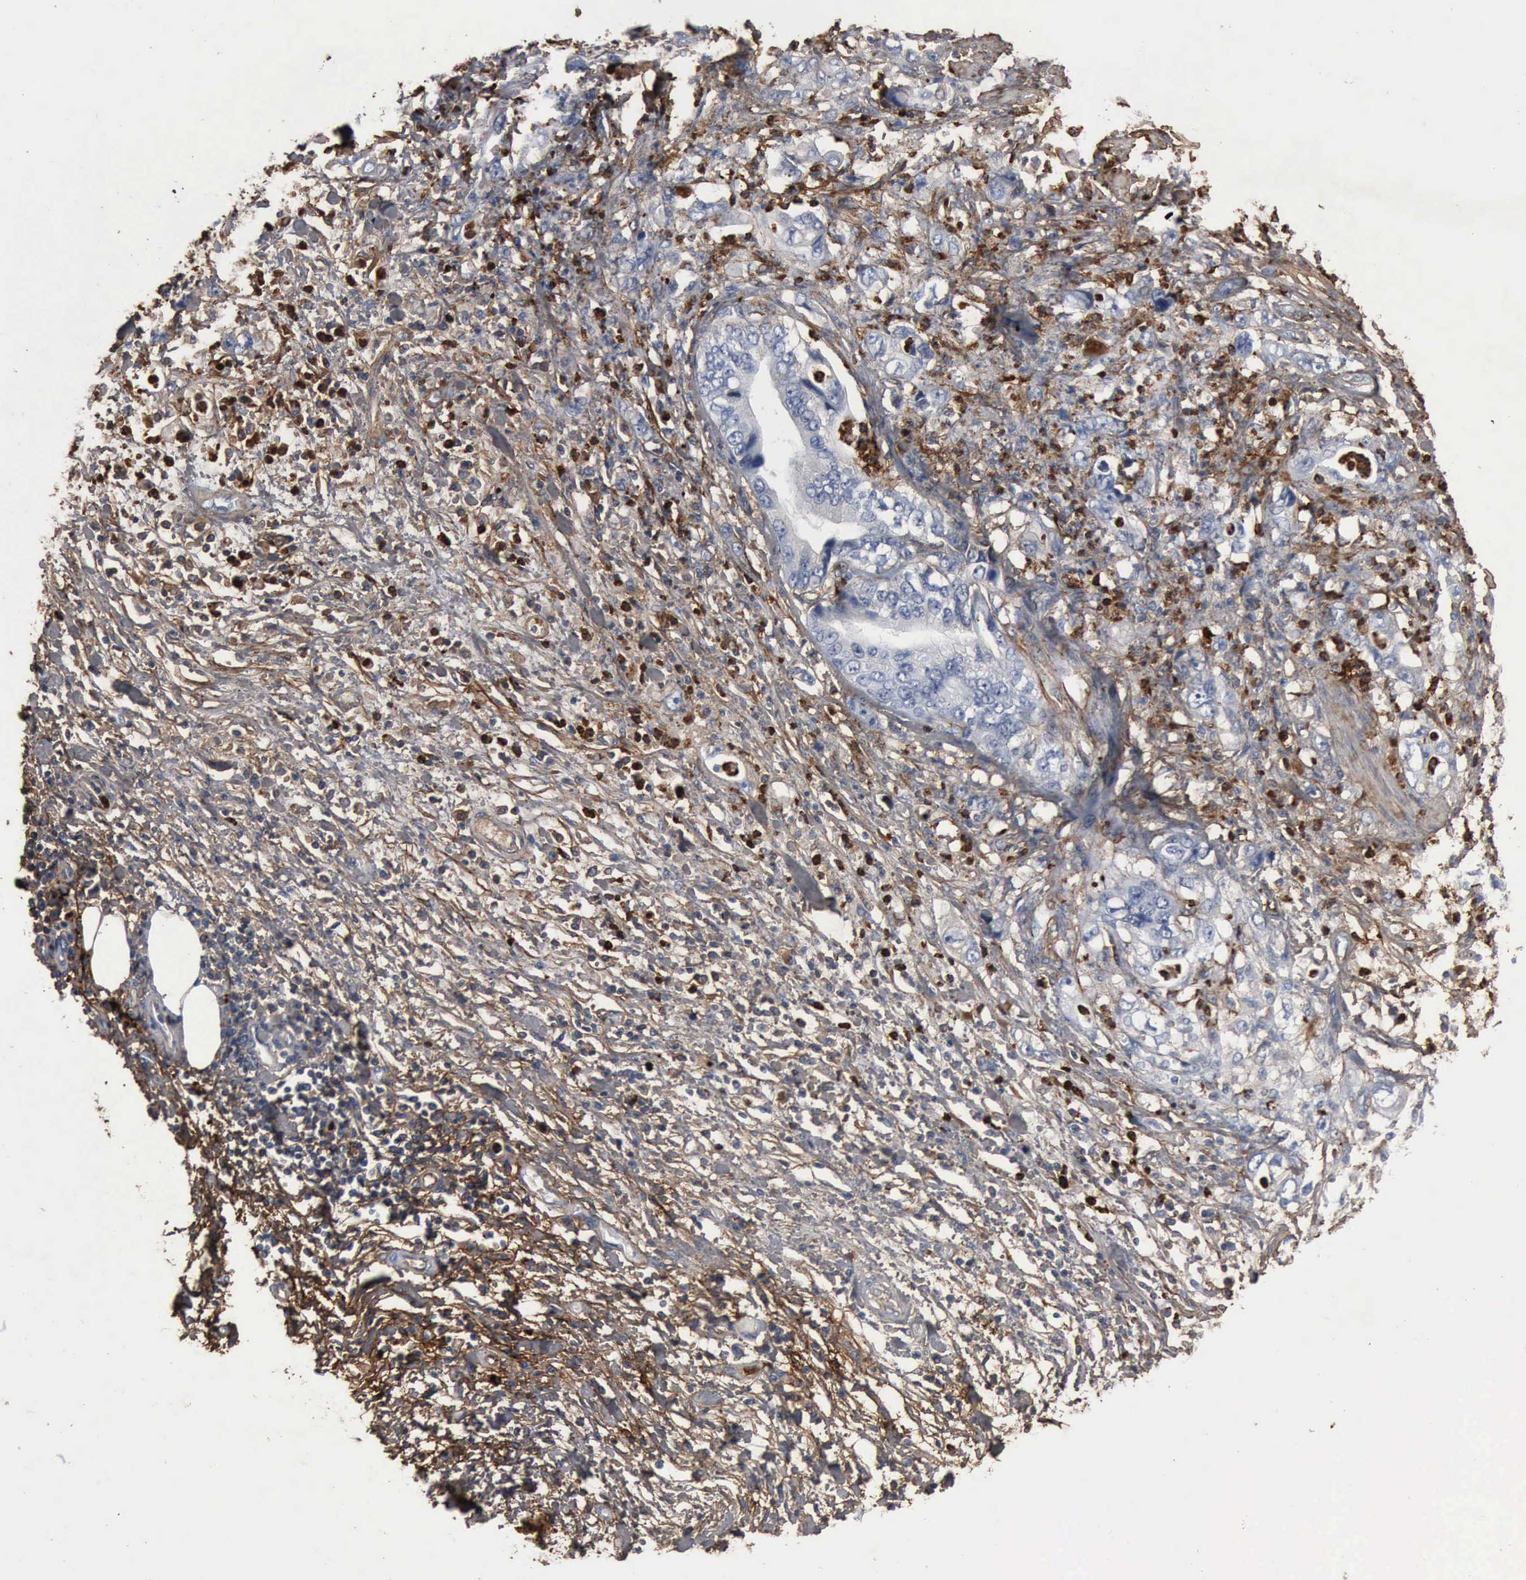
{"staining": {"intensity": "moderate", "quantity": "25%-75%", "location": "cytoplasmic/membranous"}, "tissue": "stomach cancer", "cell_type": "Tumor cells", "image_type": "cancer", "snomed": [{"axis": "morphology", "description": "Adenocarcinoma, NOS"}, {"axis": "topography", "description": "Pancreas"}, {"axis": "topography", "description": "Stomach, upper"}], "caption": "Adenocarcinoma (stomach) stained with DAB (3,3'-diaminobenzidine) IHC reveals medium levels of moderate cytoplasmic/membranous expression in about 25%-75% of tumor cells.", "gene": "FN1", "patient": {"sex": "male", "age": 77}}